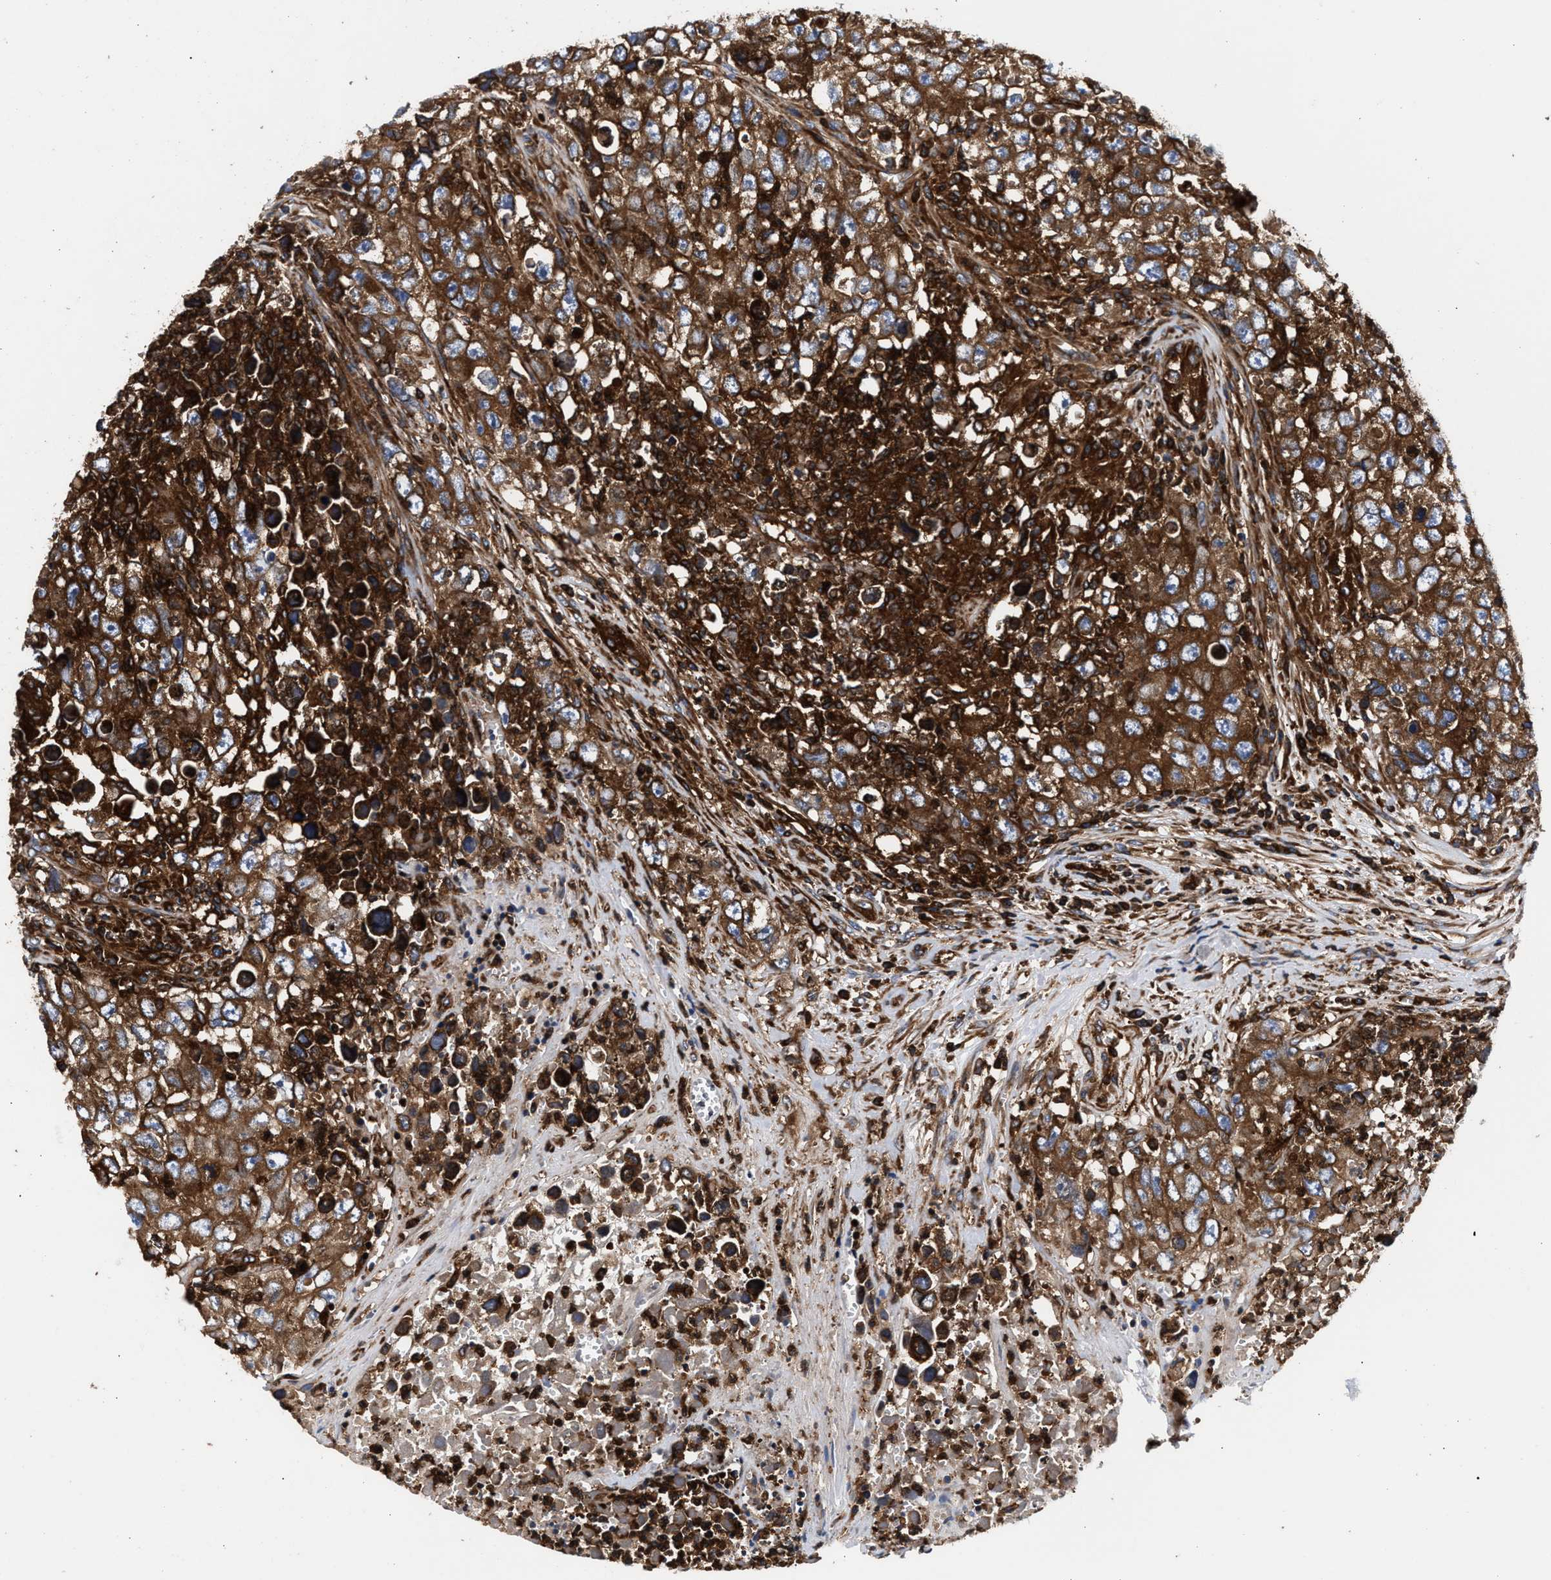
{"staining": {"intensity": "strong", "quantity": ">75%", "location": "cytoplasmic/membranous"}, "tissue": "testis cancer", "cell_type": "Tumor cells", "image_type": "cancer", "snomed": [{"axis": "morphology", "description": "Seminoma, NOS"}, {"axis": "morphology", "description": "Carcinoma, Embryonal, NOS"}, {"axis": "topography", "description": "Testis"}], "caption": "IHC staining of testis cancer (seminoma), which demonstrates high levels of strong cytoplasmic/membranous positivity in approximately >75% of tumor cells indicating strong cytoplasmic/membranous protein staining. The staining was performed using DAB (3,3'-diaminobenzidine) (brown) for protein detection and nuclei were counterstained in hematoxylin (blue).", "gene": "KYAT1", "patient": {"sex": "male", "age": 43}}